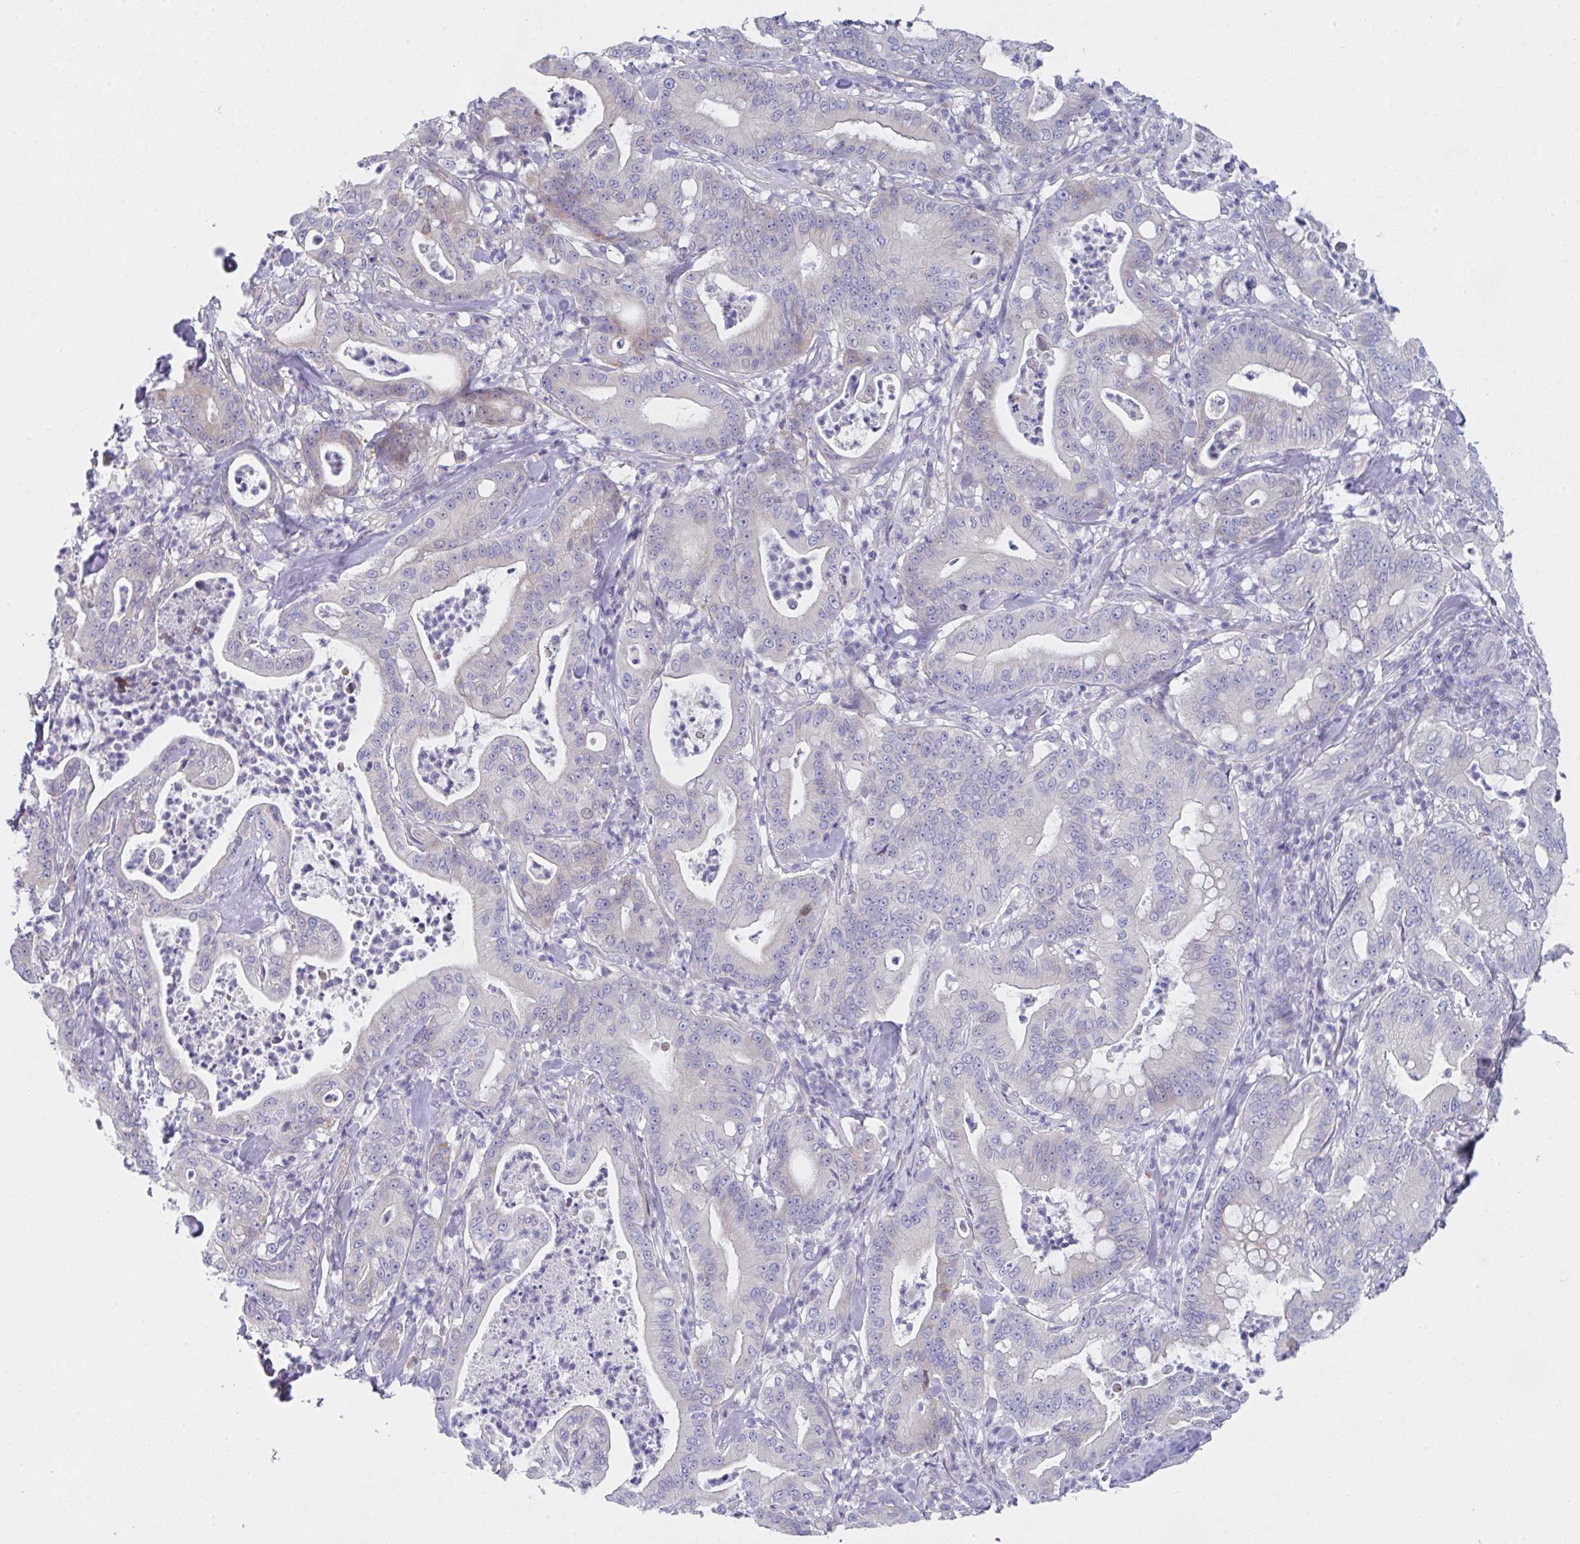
{"staining": {"intensity": "negative", "quantity": "none", "location": "none"}, "tissue": "pancreatic cancer", "cell_type": "Tumor cells", "image_type": "cancer", "snomed": [{"axis": "morphology", "description": "Adenocarcinoma, NOS"}, {"axis": "topography", "description": "Pancreas"}], "caption": "Tumor cells show no significant staining in pancreatic cancer.", "gene": "FBXO47", "patient": {"sex": "male", "age": 71}}